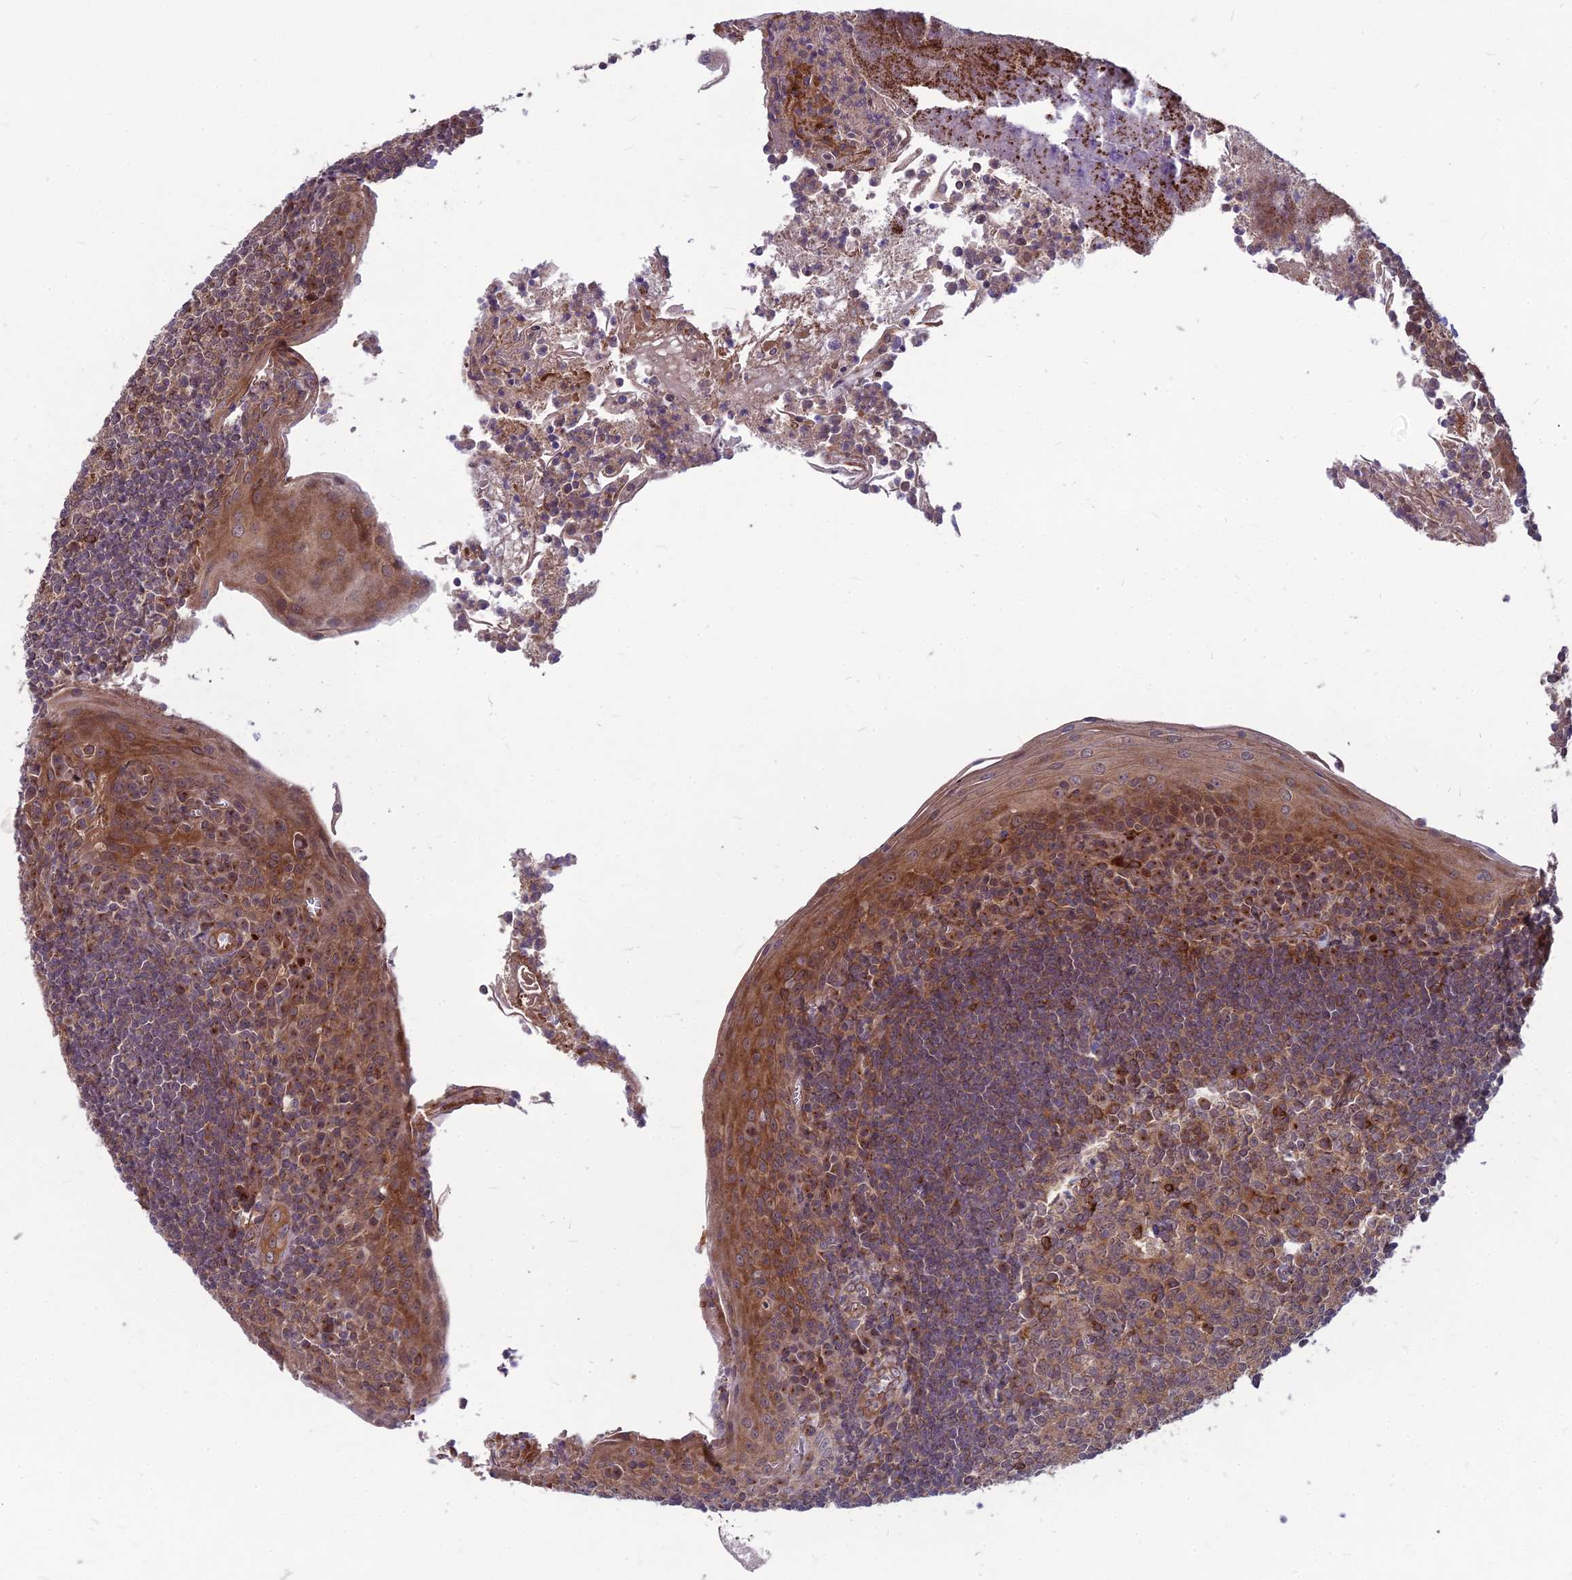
{"staining": {"intensity": "moderate", "quantity": ">75%", "location": "cytoplasmic/membranous"}, "tissue": "tonsil", "cell_type": "Germinal center cells", "image_type": "normal", "snomed": [{"axis": "morphology", "description": "Normal tissue, NOS"}, {"axis": "topography", "description": "Tonsil"}], "caption": "Moderate cytoplasmic/membranous positivity is appreciated in approximately >75% of germinal center cells in unremarkable tonsil.", "gene": "MFSD8", "patient": {"sex": "male", "age": 27}}